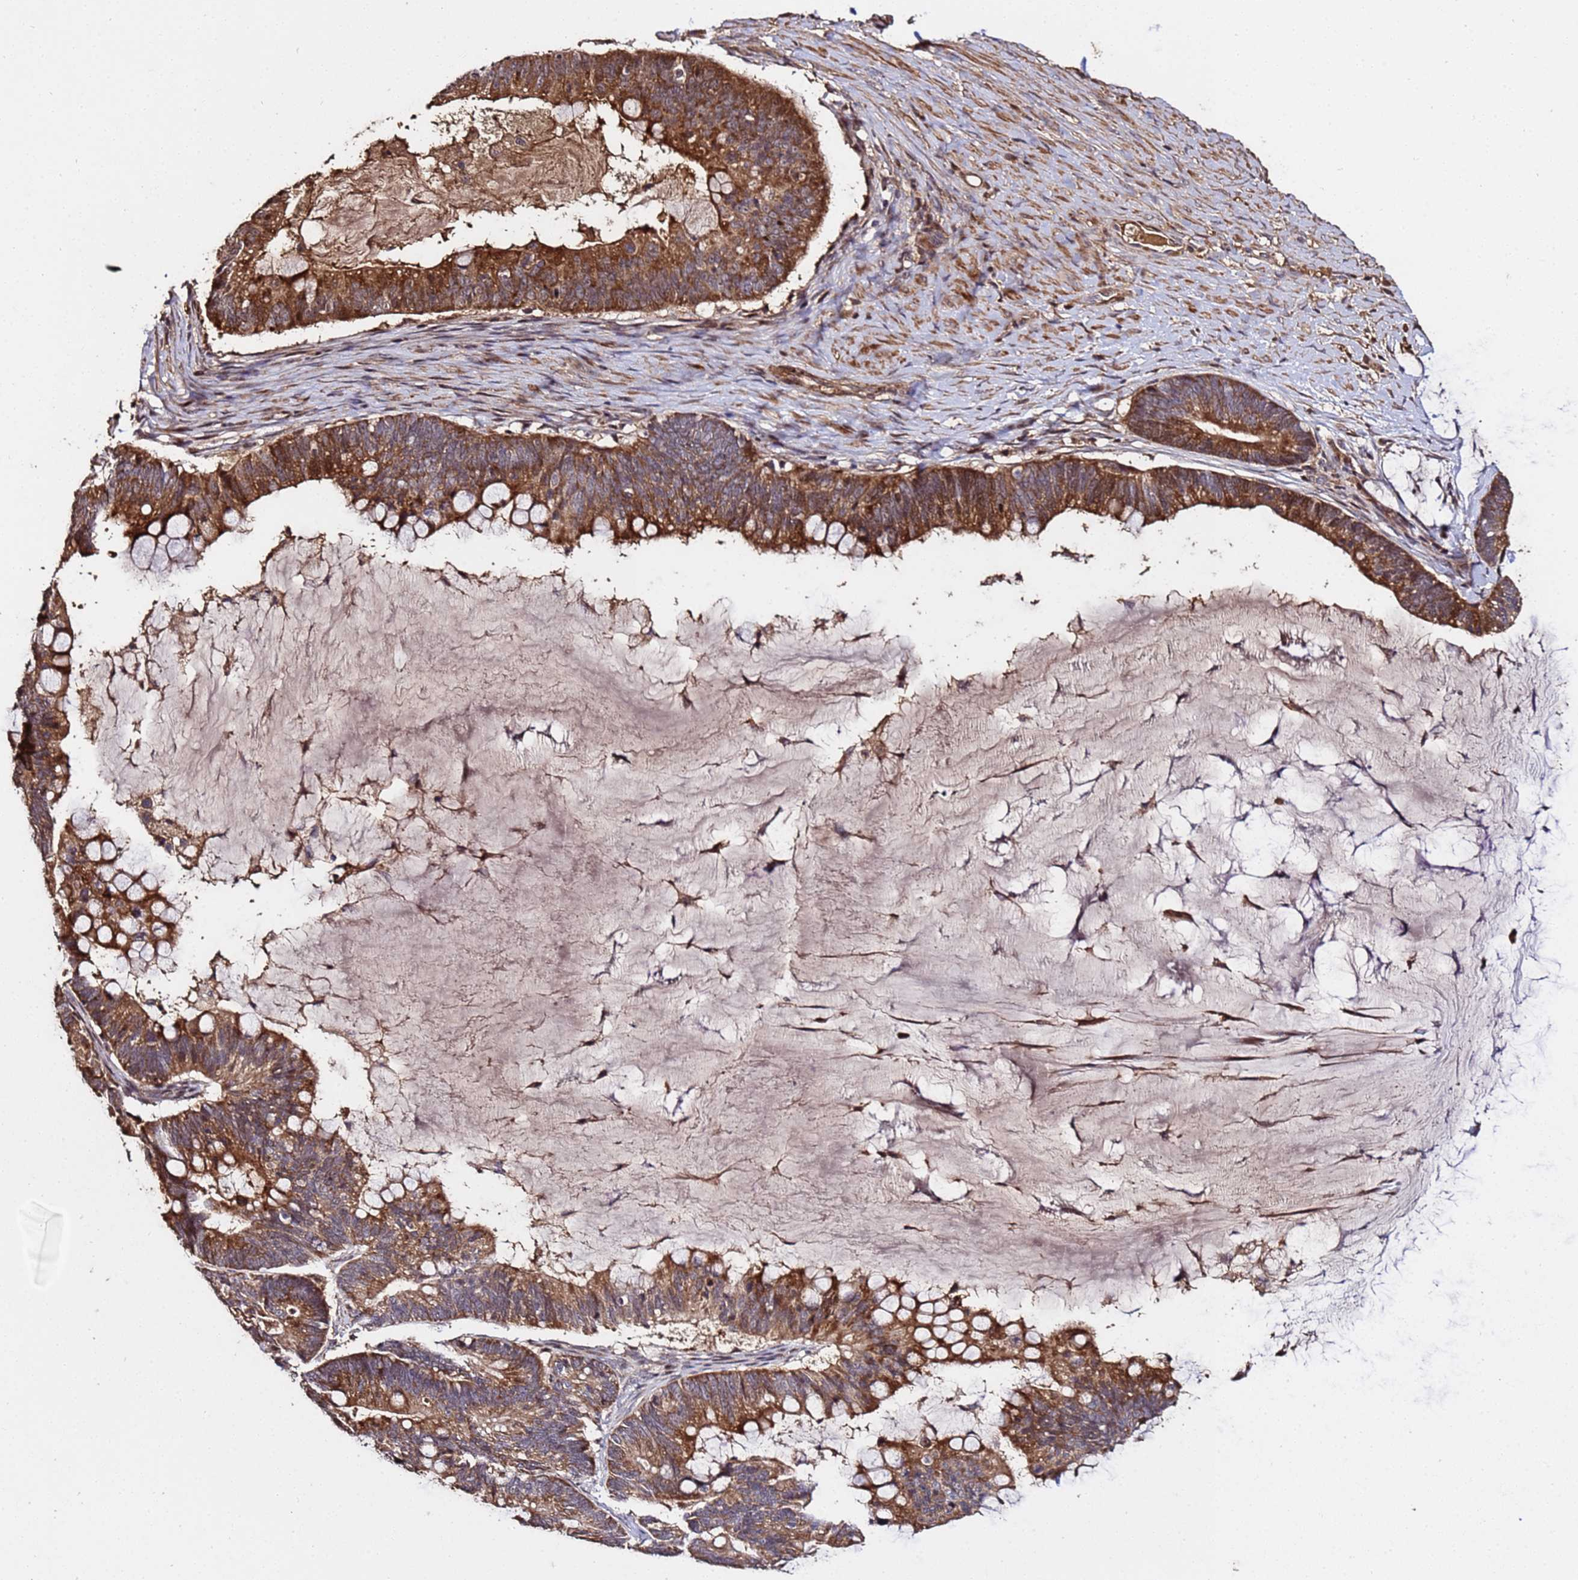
{"staining": {"intensity": "strong", "quantity": ">75%", "location": "cytoplasmic/membranous"}, "tissue": "ovarian cancer", "cell_type": "Tumor cells", "image_type": "cancer", "snomed": [{"axis": "morphology", "description": "Cystadenocarcinoma, mucinous, NOS"}, {"axis": "topography", "description": "Ovary"}], "caption": "Immunohistochemistry of mucinous cystadenocarcinoma (ovarian) displays high levels of strong cytoplasmic/membranous staining in approximately >75% of tumor cells.", "gene": "WNK4", "patient": {"sex": "female", "age": 61}}